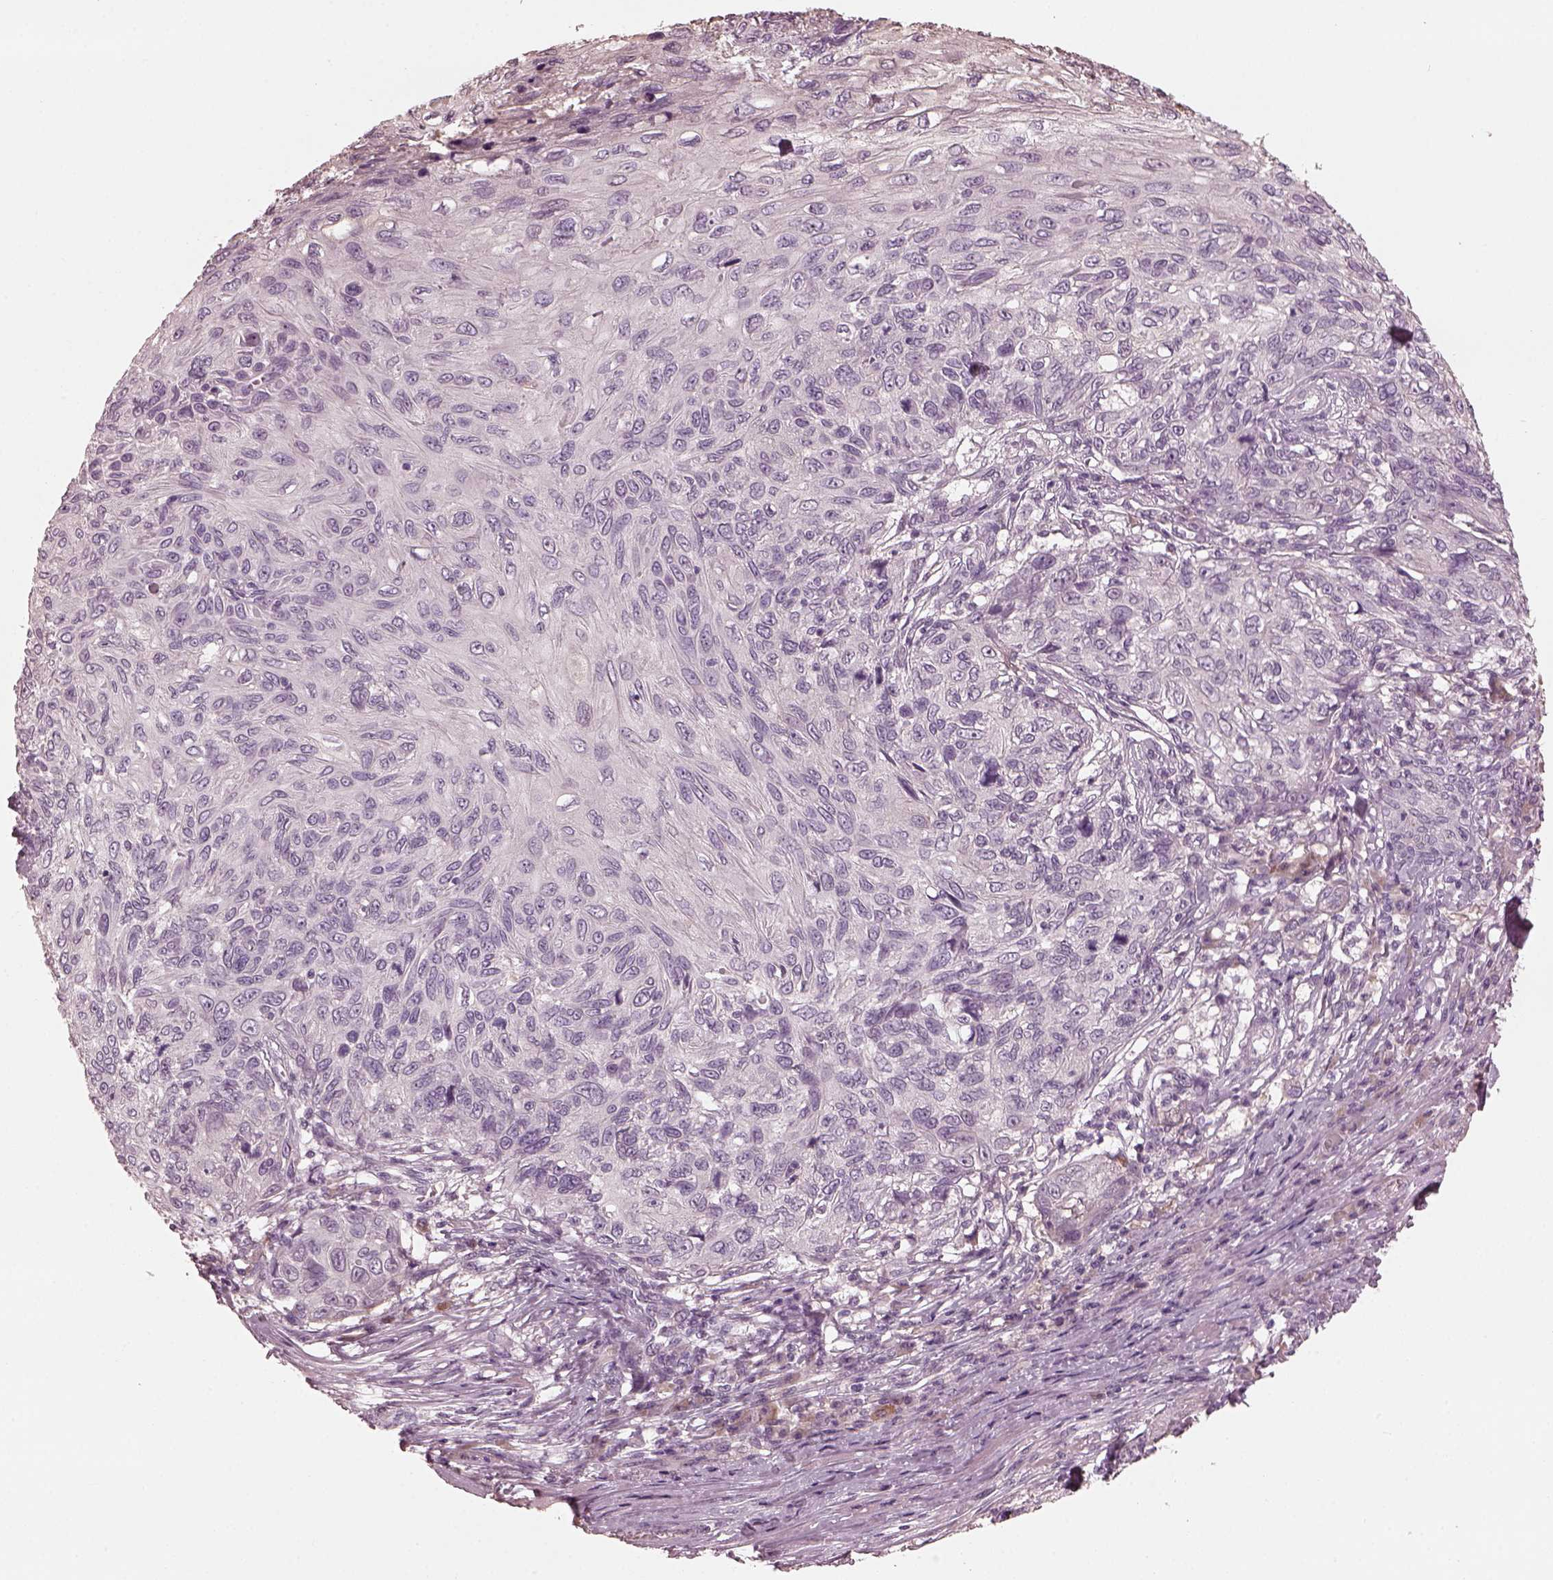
{"staining": {"intensity": "negative", "quantity": "none", "location": "none"}, "tissue": "skin cancer", "cell_type": "Tumor cells", "image_type": "cancer", "snomed": [{"axis": "morphology", "description": "Squamous cell carcinoma, NOS"}, {"axis": "topography", "description": "Skin"}], "caption": "Skin squamous cell carcinoma was stained to show a protein in brown. There is no significant expression in tumor cells.", "gene": "OPTC", "patient": {"sex": "male", "age": 92}}